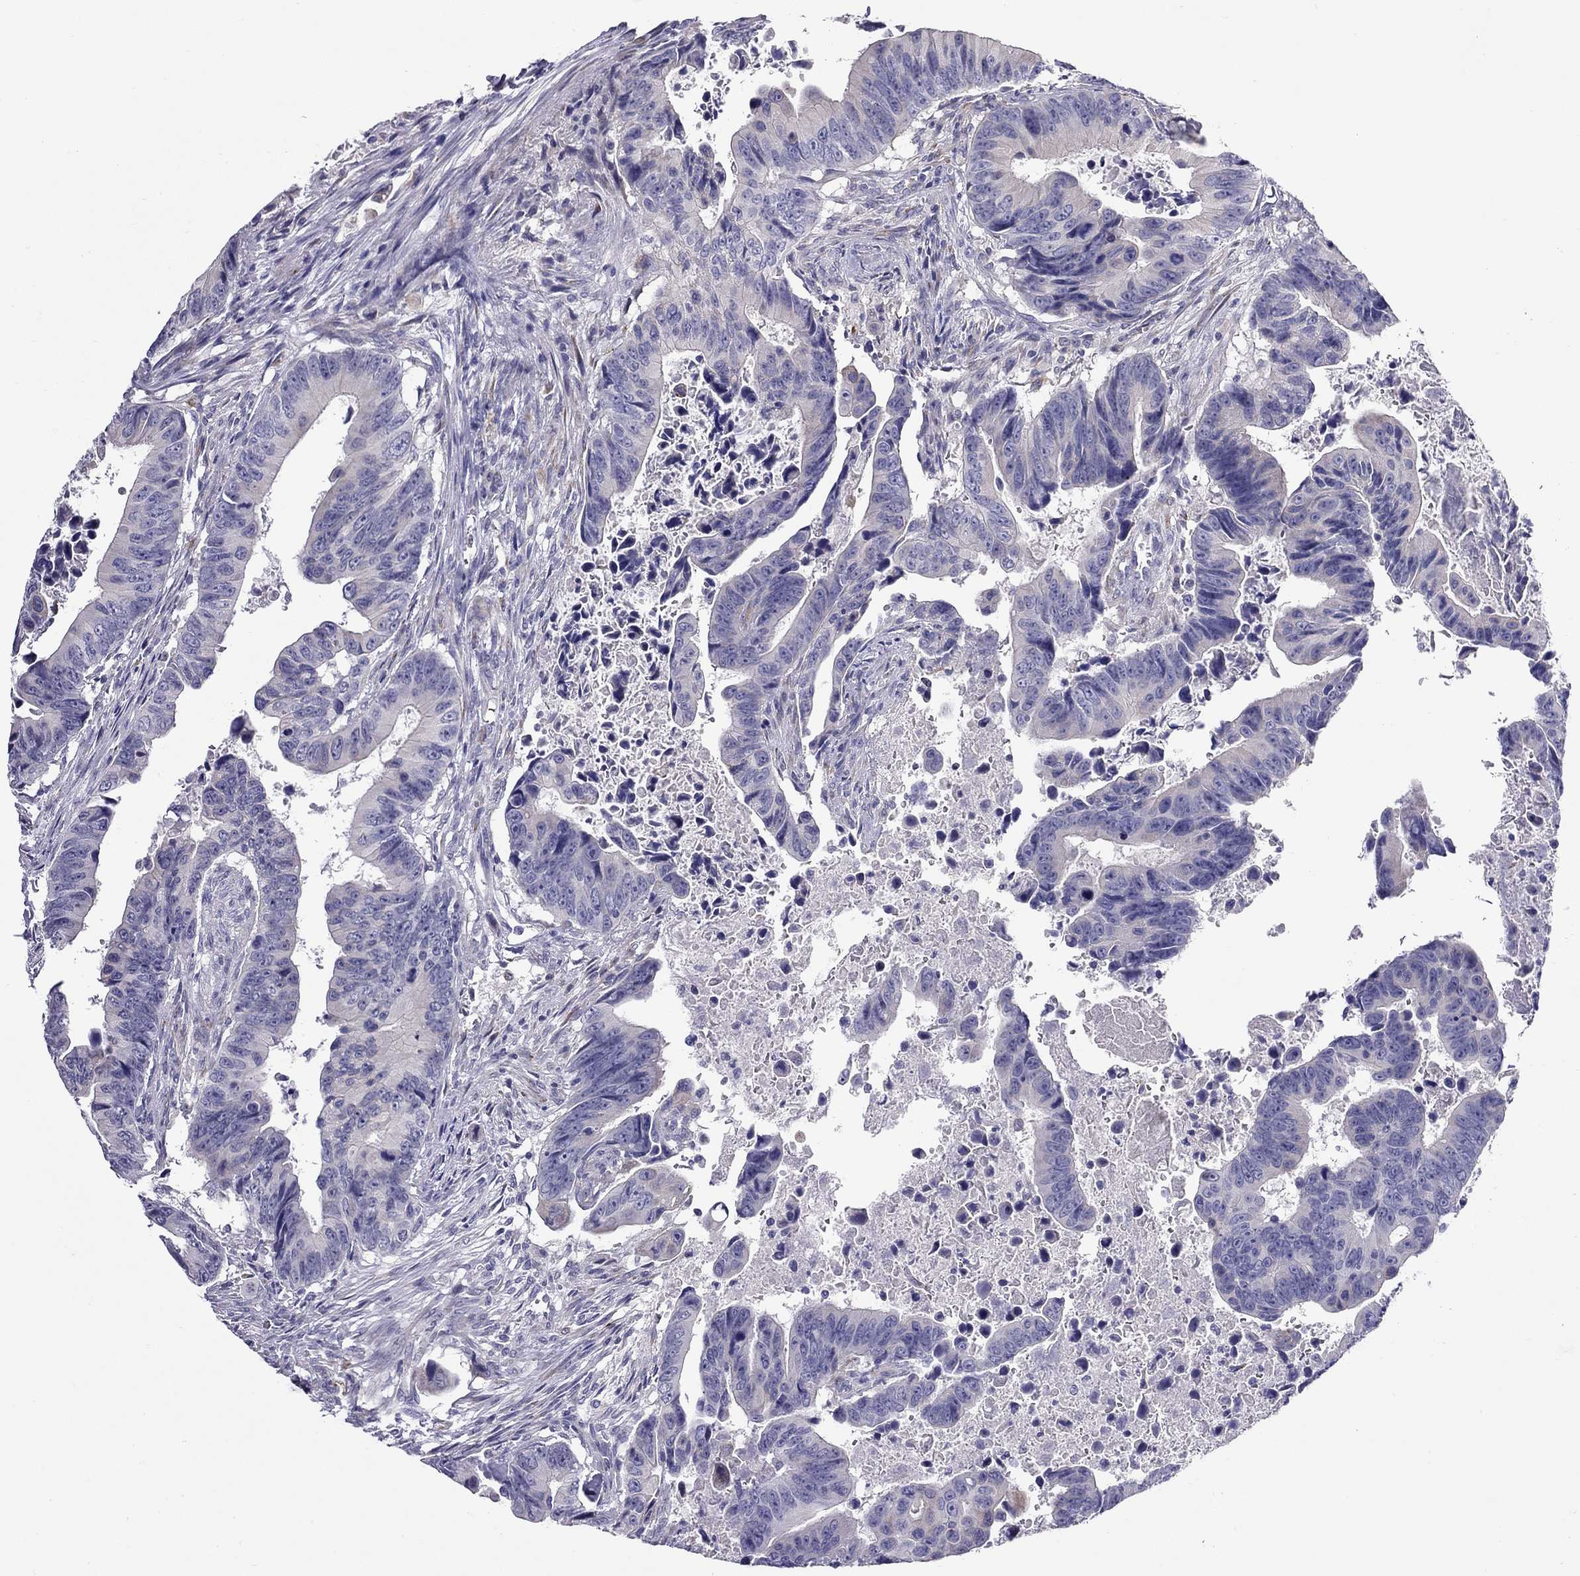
{"staining": {"intensity": "negative", "quantity": "none", "location": "none"}, "tissue": "colorectal cancer", "cell_type": "Tumor cells", "image_type": "cancer", "snomed": [{"axis": "morphology", "description": "Adenocarcinoma, NOS"}, {"axis": "topography", "description": "Colon"}], "caption": "Colorectal cancer was stained to show a protein in brown. There is no significant staining in tumor cells.", "gene": "CPNE4", "patient": {"sex": "female", "age": 87}}